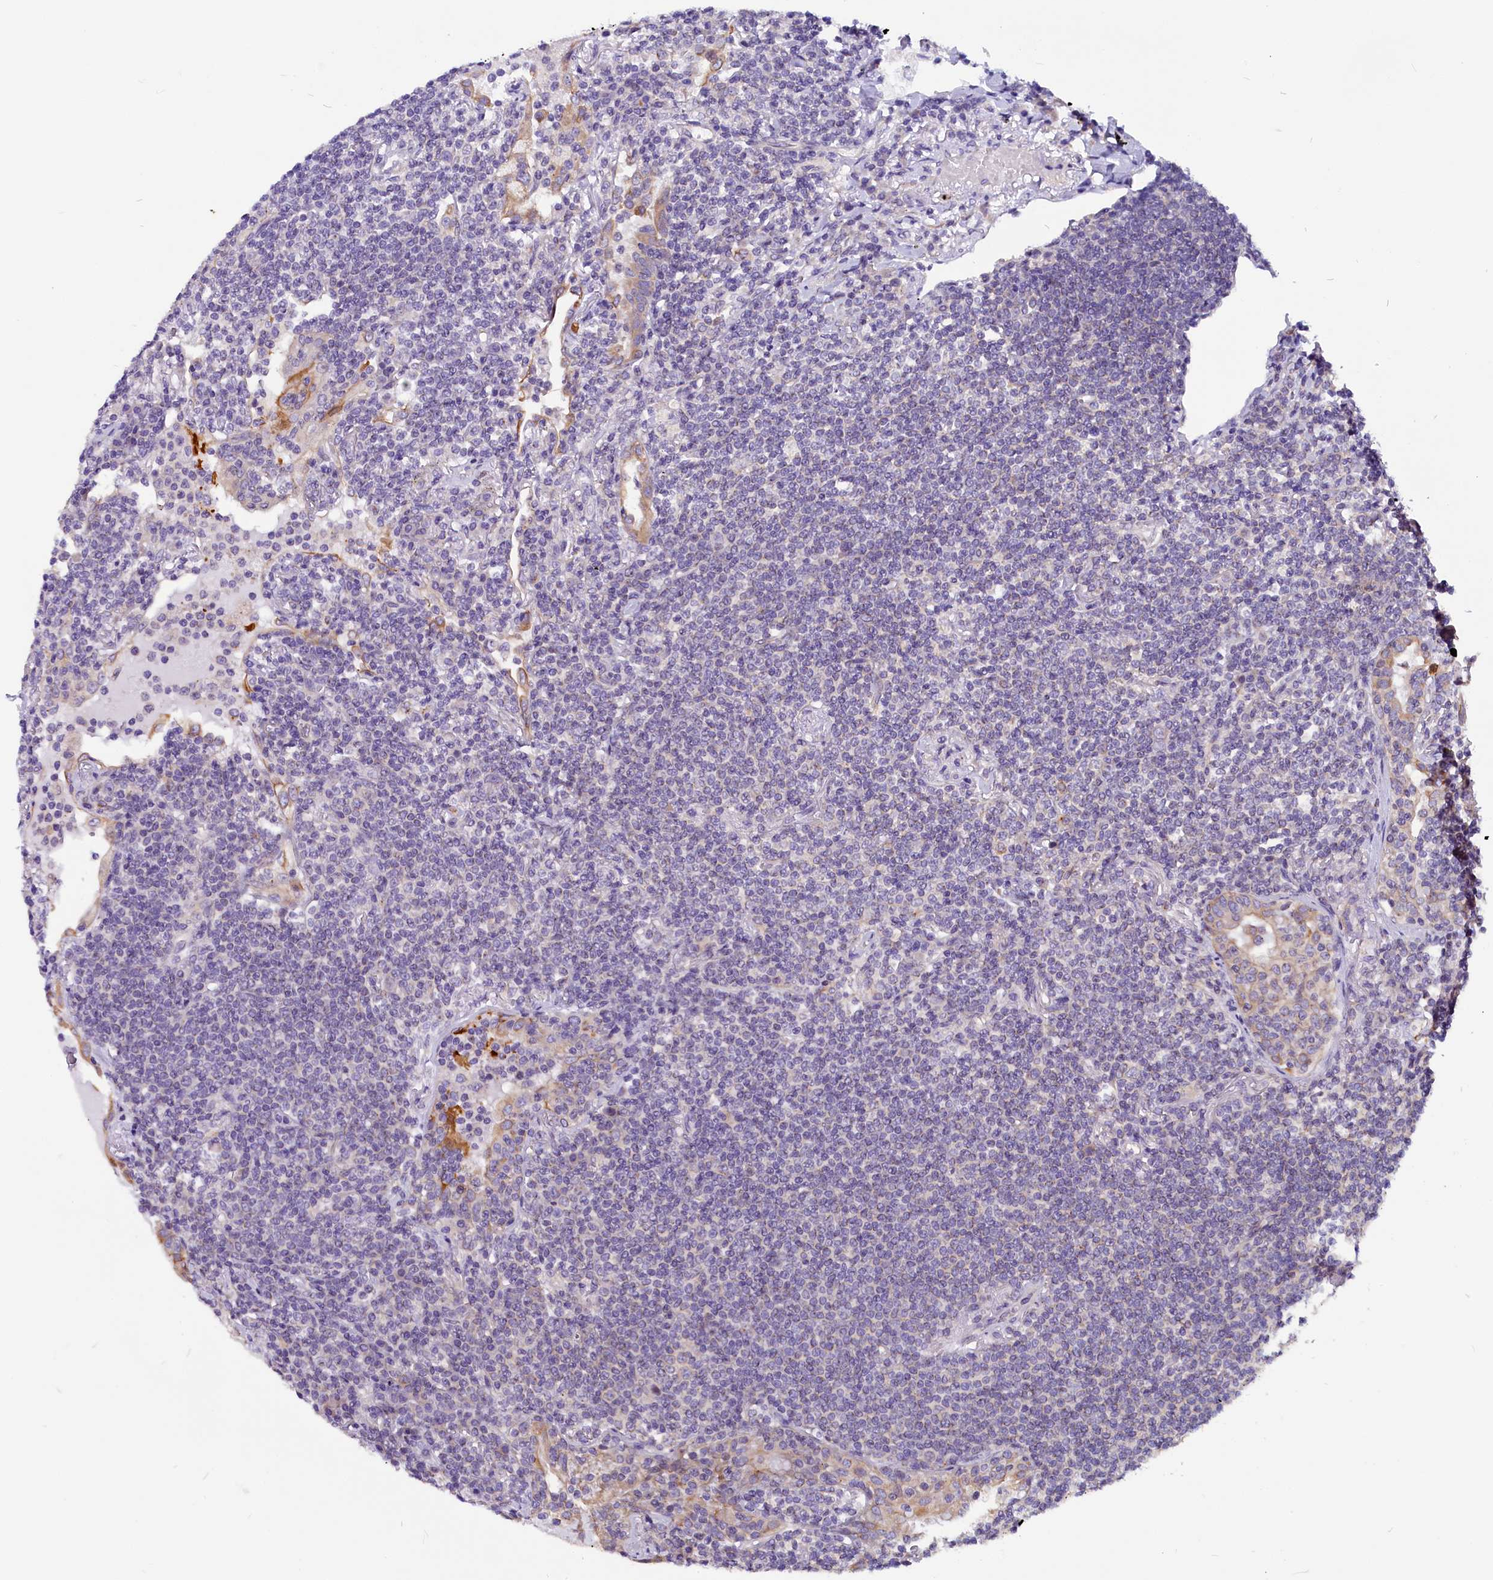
{"staining": {"intensity": "weak", "quantity": "<25%", "location": "cytoplasmic/membranous"}, "tissue": "lymphoma", "cell_type": "Tumor cells", "image_type": "cancer", "snomed": [{"axis": "morphology", "description": "Malignant lymphoma, non-Hodgkin's type, Low grade"}, {"axis": "topography", "description": "Lung"}], "caption": "Tumor cells are negative for brown protein staining in low-grade malignant lymphoma, non-Hodgkin's type. Nuclei are stained in blue.", "gene": "CEP170", "patient": {"sex": "female", "age": 71}}